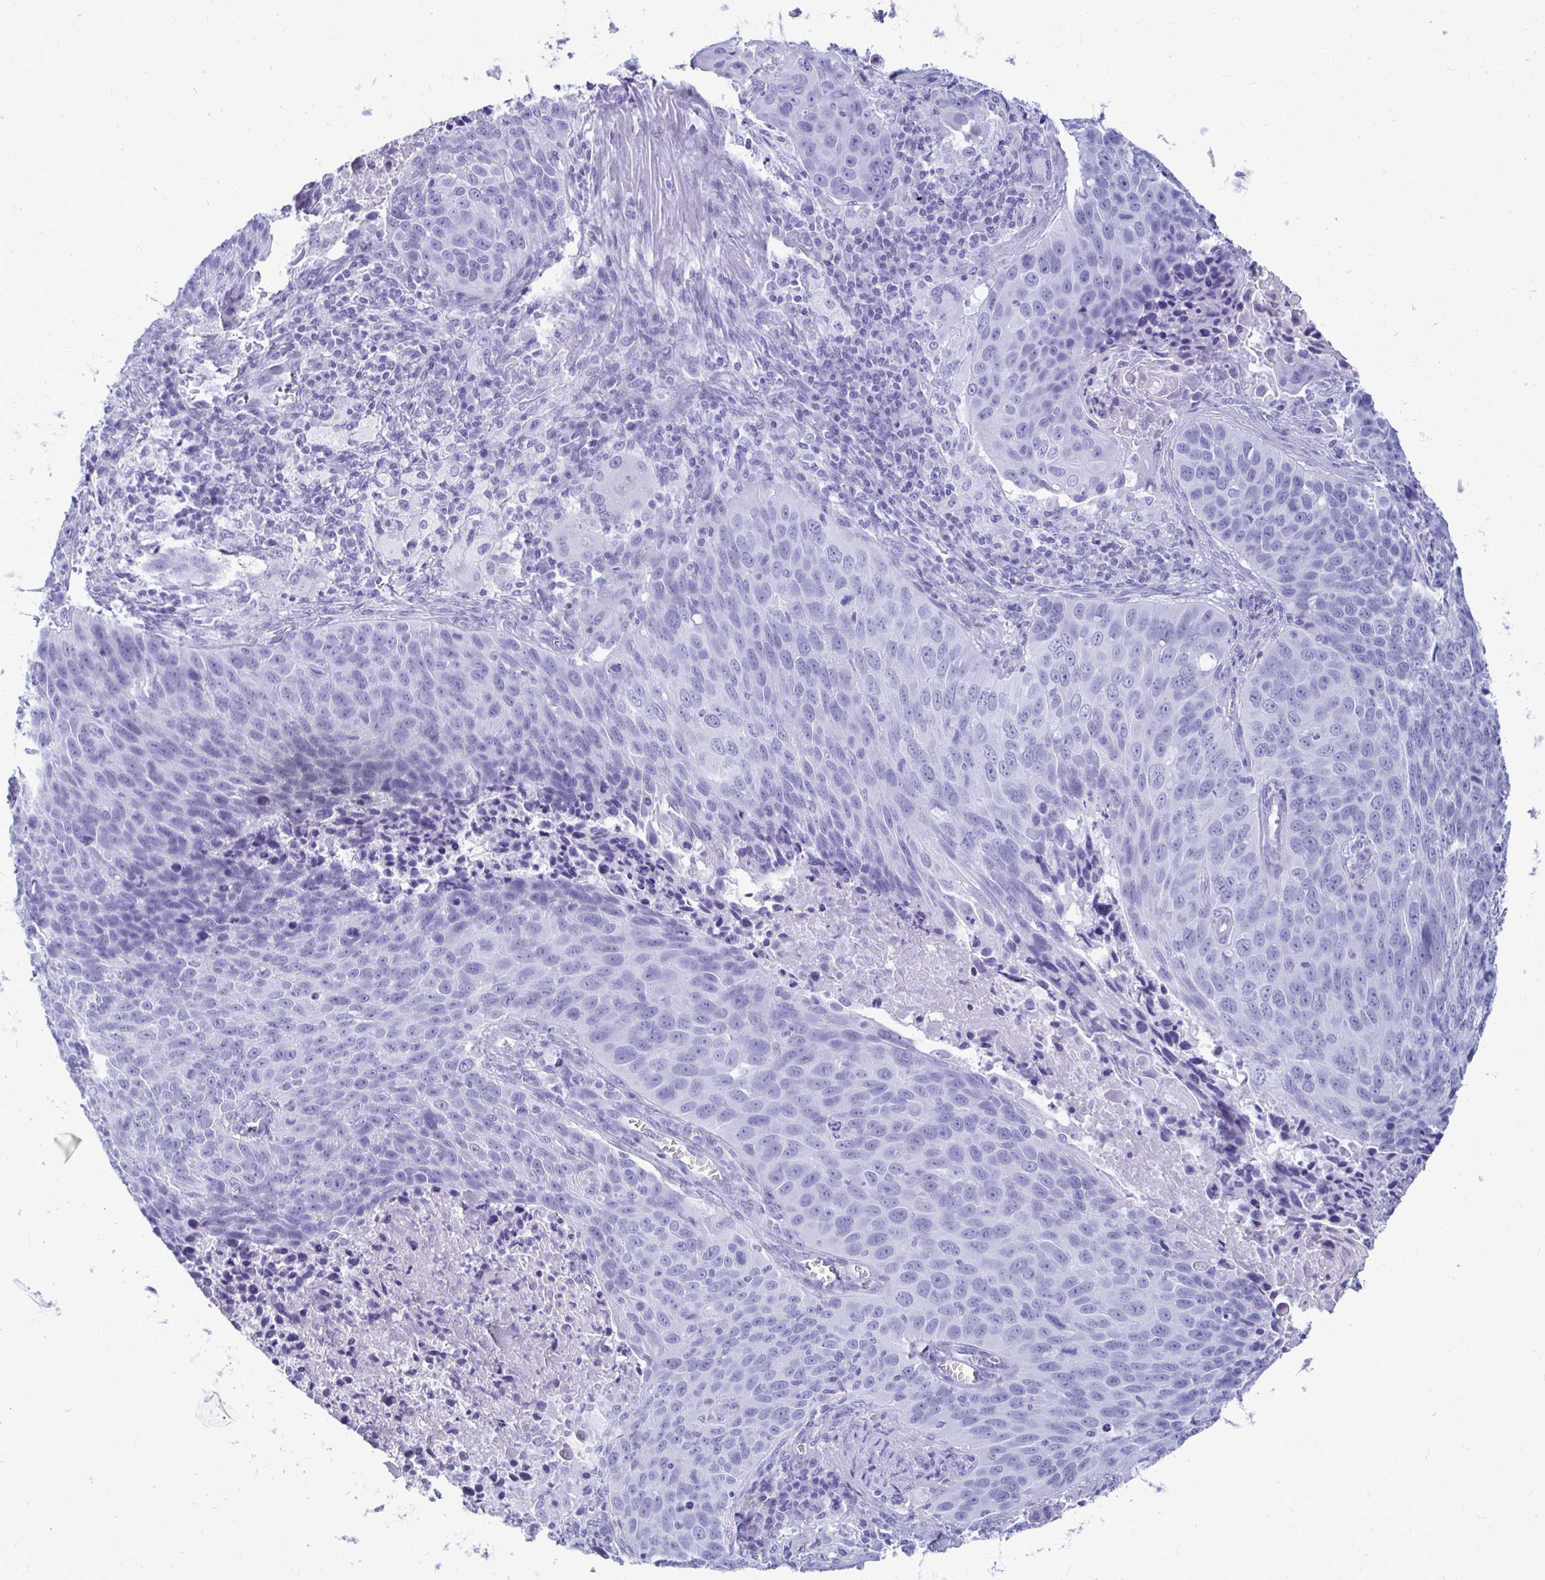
{"staining": {"intensity": "negative", "quantity": "none", "location": "none"}, "tissue": "lung cancer", "cell_type": "Tumor cells", "image_type": "cancer", "snomed": [{"axis": "morphology", "description": "Squamous cell carcinoma, NOS"}, {"axis": "topography", "description": "Lung"}], "caption": "High power microscopy histopathology image of an immunohistochemistry (IHC) photomicrograph of lung cancer (squamous cell carcinoma), revealing no significant staining in tumor cells.", "gene": "OR10R2", "patient": {"sex": "male", "age": 78}}